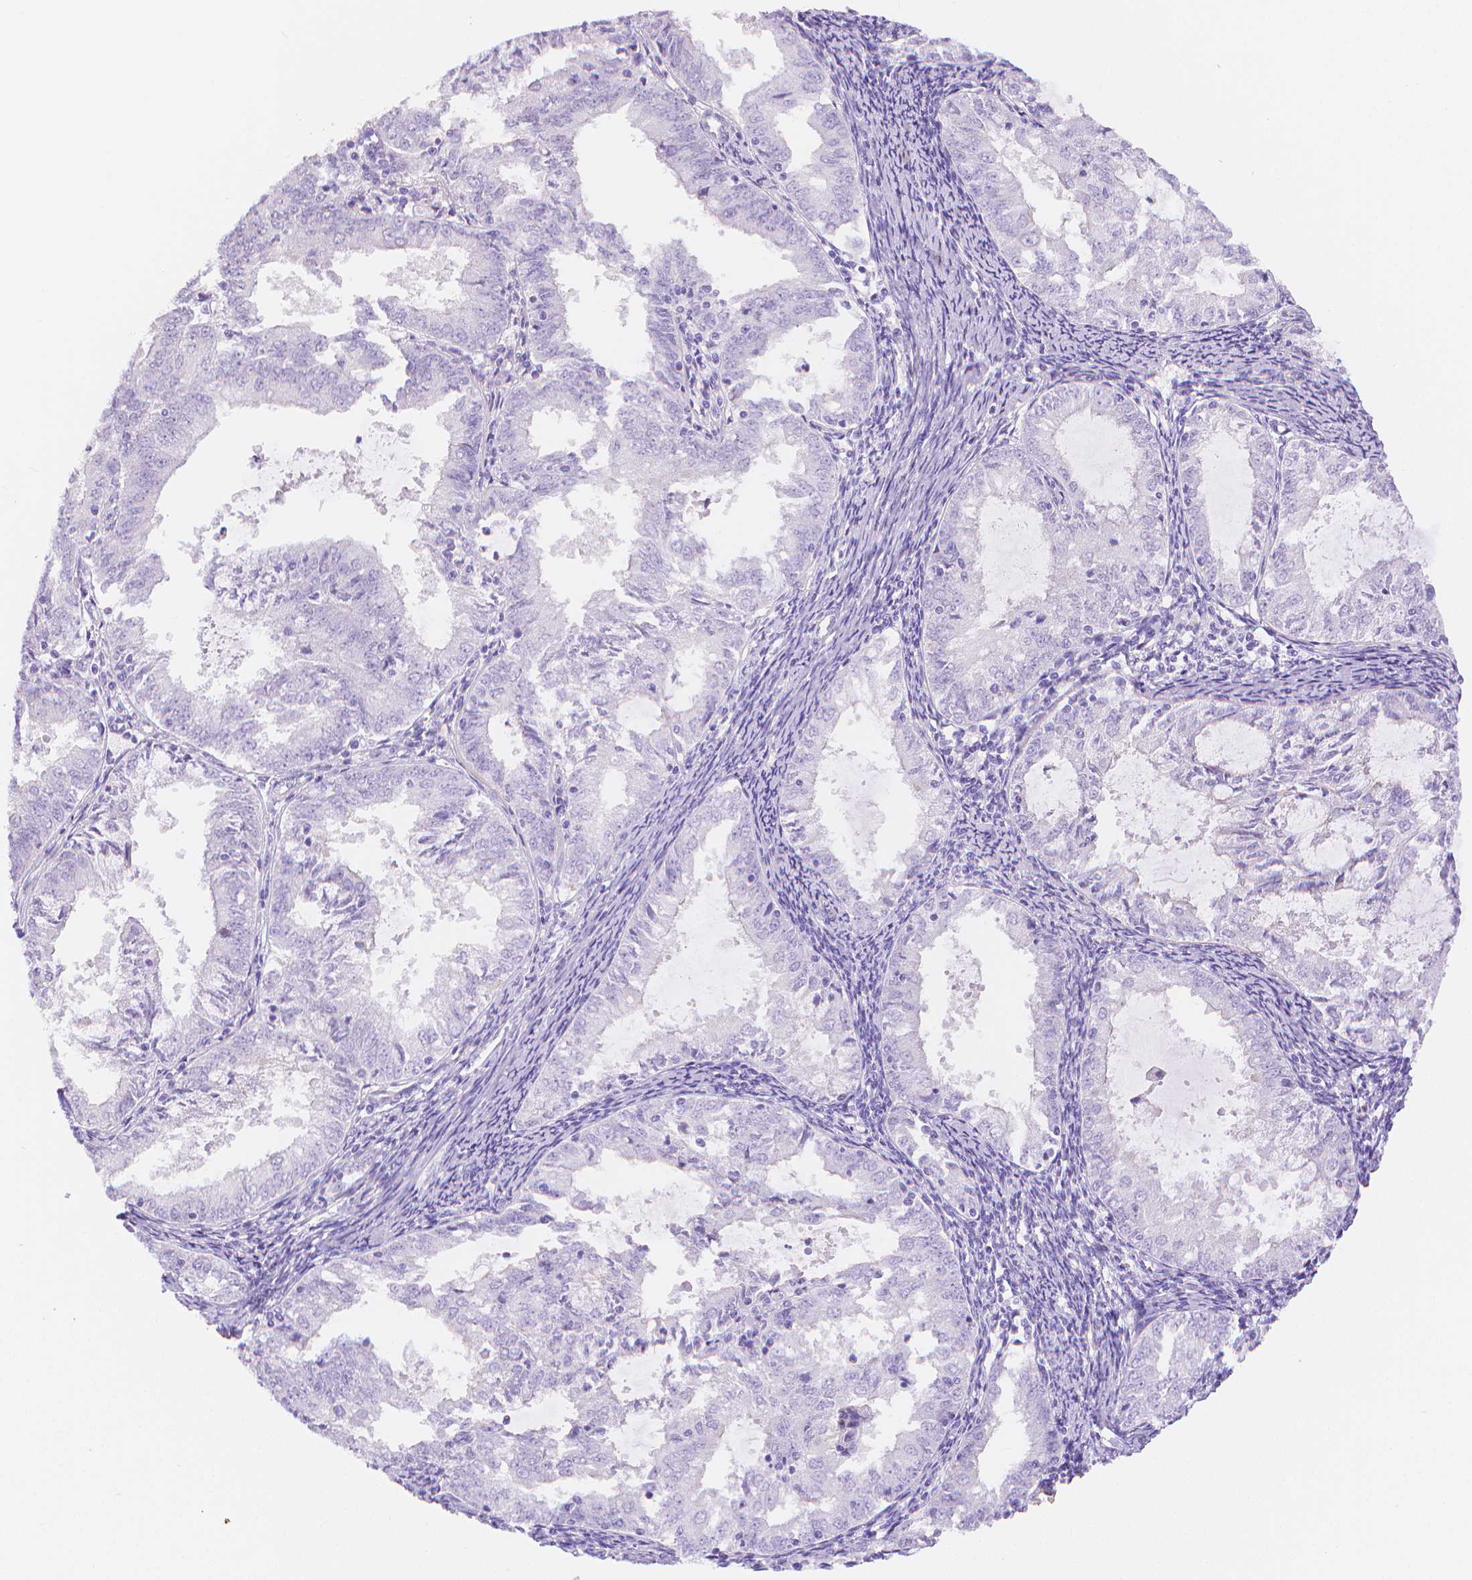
{"staining": {"intensity": "negative", "quantity": "none", "location": "none"}, "tissue": "endometrial cancer", "cell_type": "Tumor cells", "image_type": "cancer", "snomed": [{"axis": "morphology", "description": "Adenocarcinoma, NOS"}, {"axis": "topography", "description": "Endometrium"}], "caption": "Tumor cells are negative for brown protein staining in endometrial adenocarcinoma.", "gene": "SLC27A5", "patient": {"sex": "female", "age": 57}}